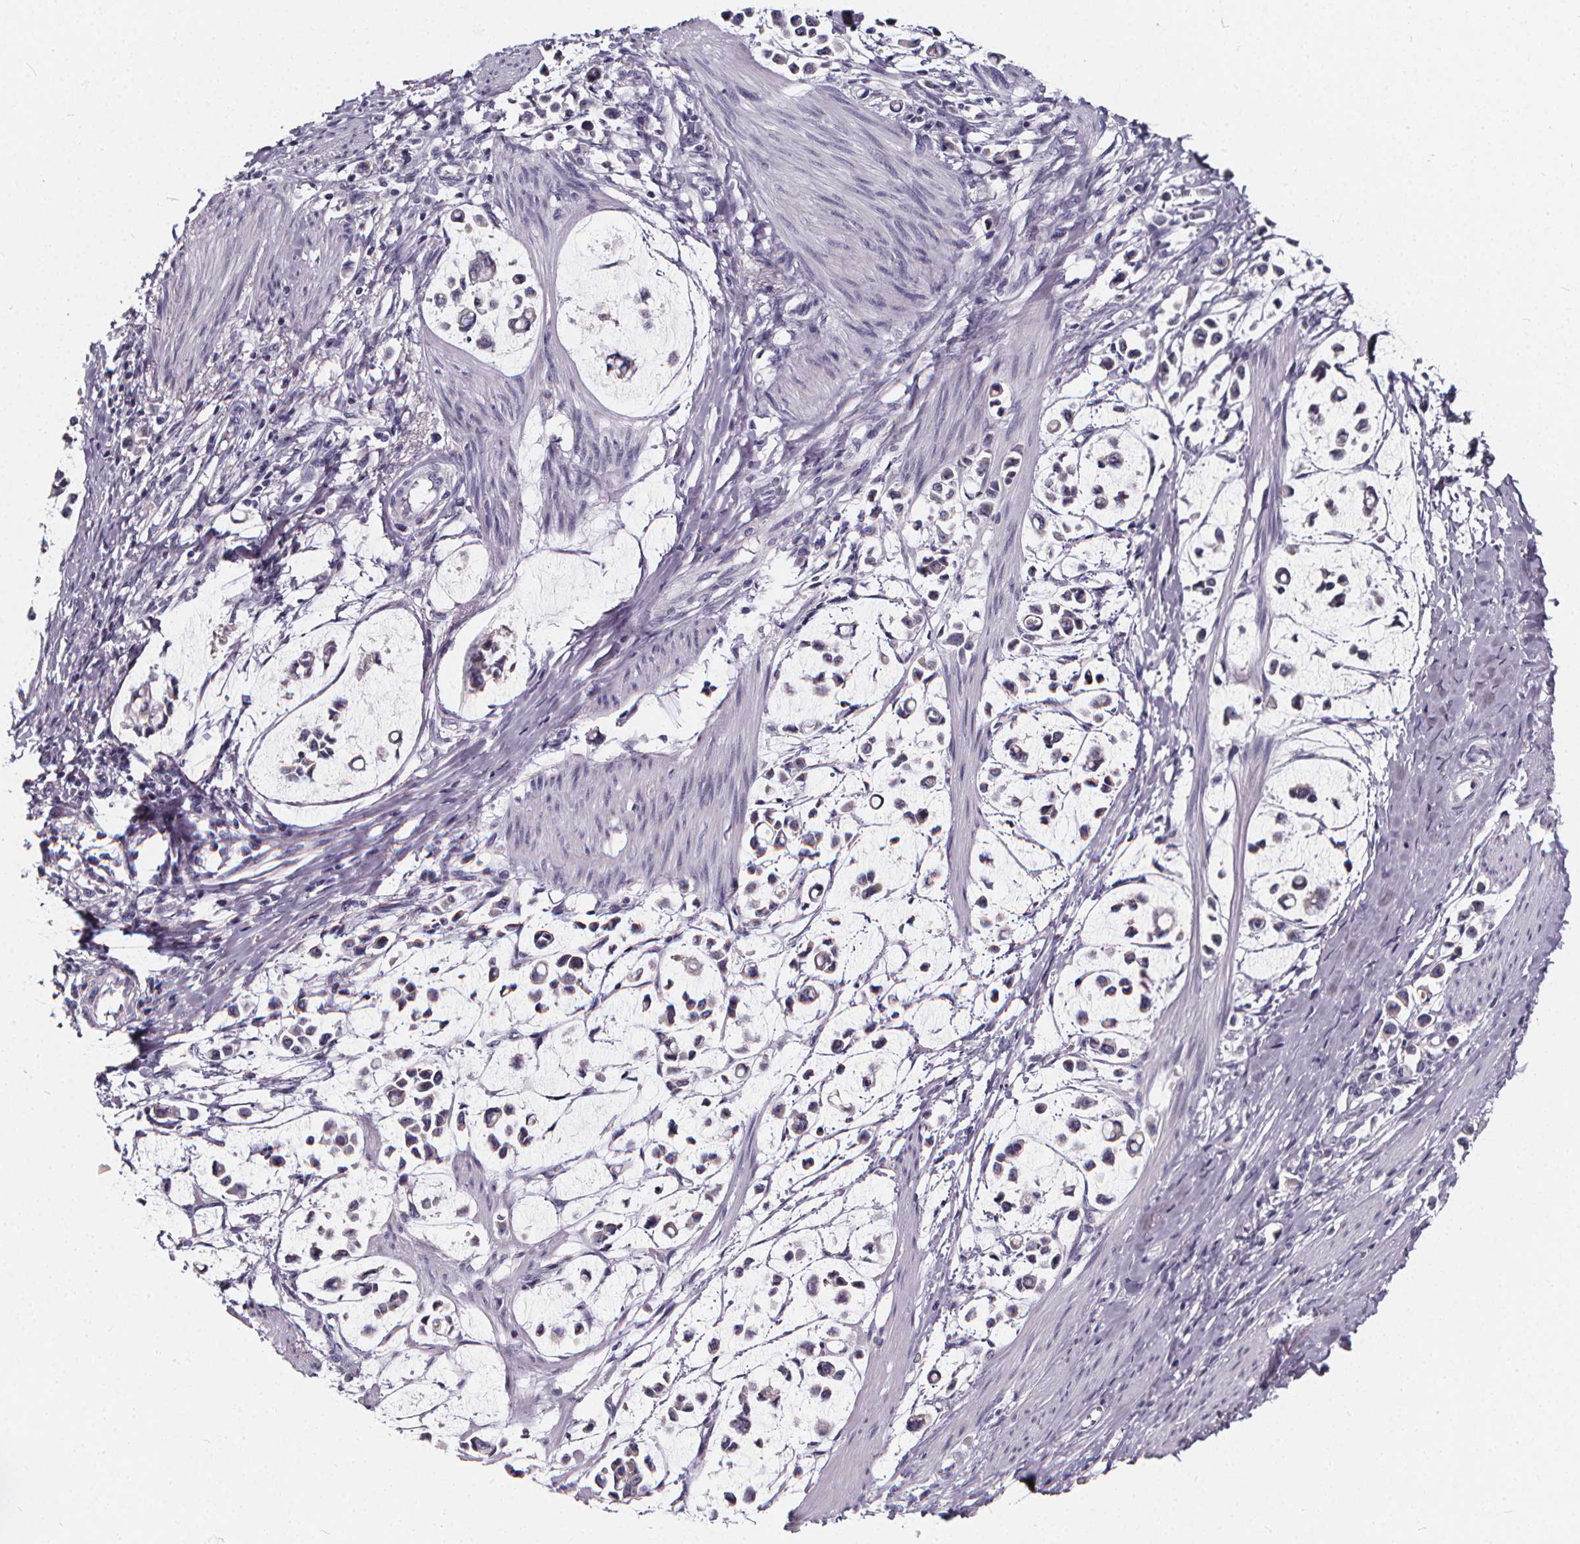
{"staining": {"intensity": "negative", "quantity": "none", "location": "none"}, "tissue": "stomach cancer", "cell_type": "Tumor cells", "image_type": "cancer", "snomed": [{"axis": "morphology", "description": "Adenocarcinoma, NOS"}, {"axis": "topography", "description": "Stomach"}], "caption": "Photomicrograph shows no protein staining in tumor cells of stomach cancer tissue.", "gene": "SPEF2", "patient": {"sex": "male", "age": 82}}